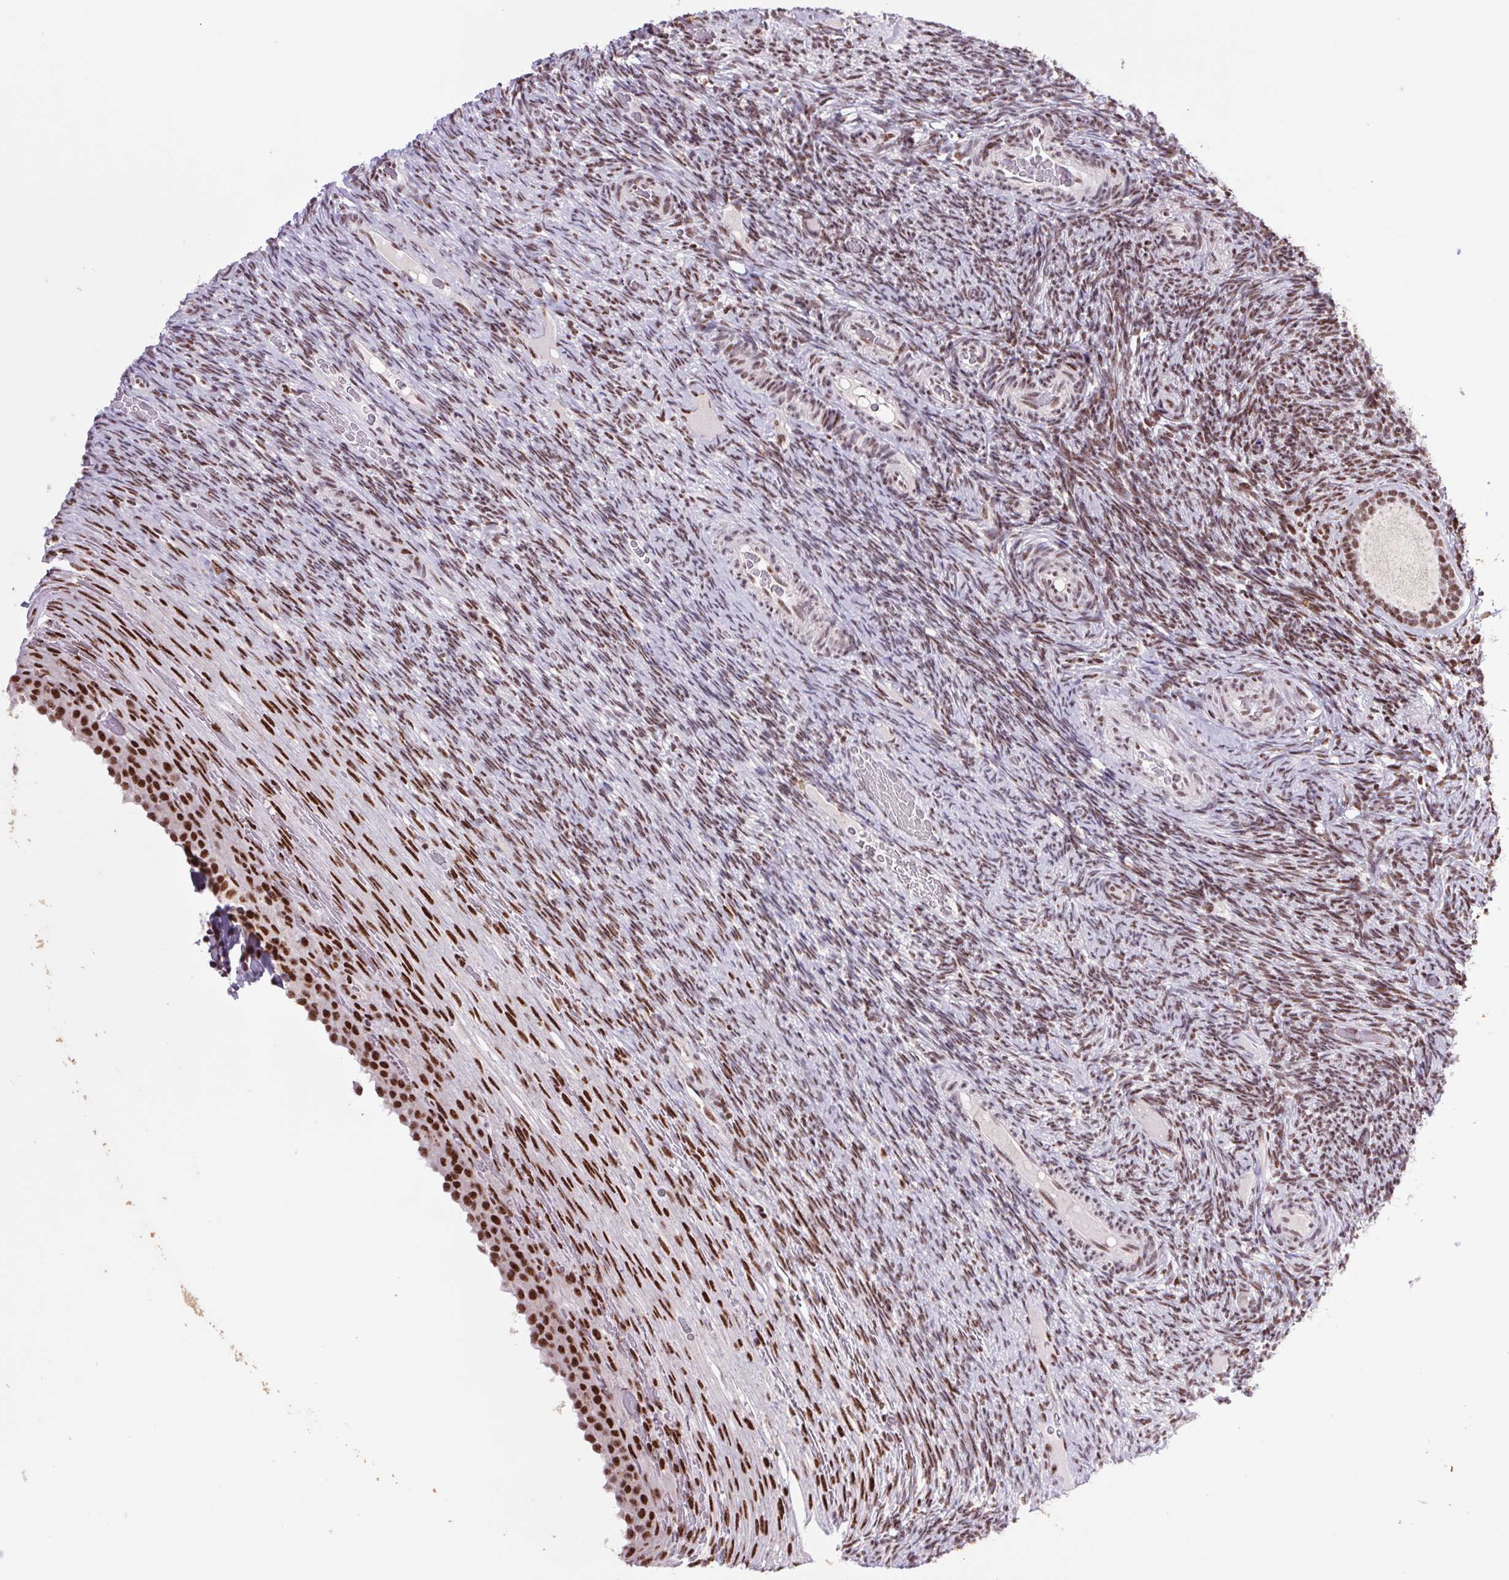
{"staining": {"intensity": "moderate", "quantity": ">75%", "location": "nuclear"}, "tissue": "ovary", "cell_type": "Follicle cells", "image_type": "normal", "snomed": [{"axis": "morphology", "description": "Normal tissue, NOS"}, {"axis": "topography", "description": "Ovary"}], "caption": "Human ovary stained for a protein (brown) demonstrates moderate nuclear positive staining in approximately >75% of follicle cells.", "gene": "LDLRAD4", "patient": {"sex": "female", "age": 34}}